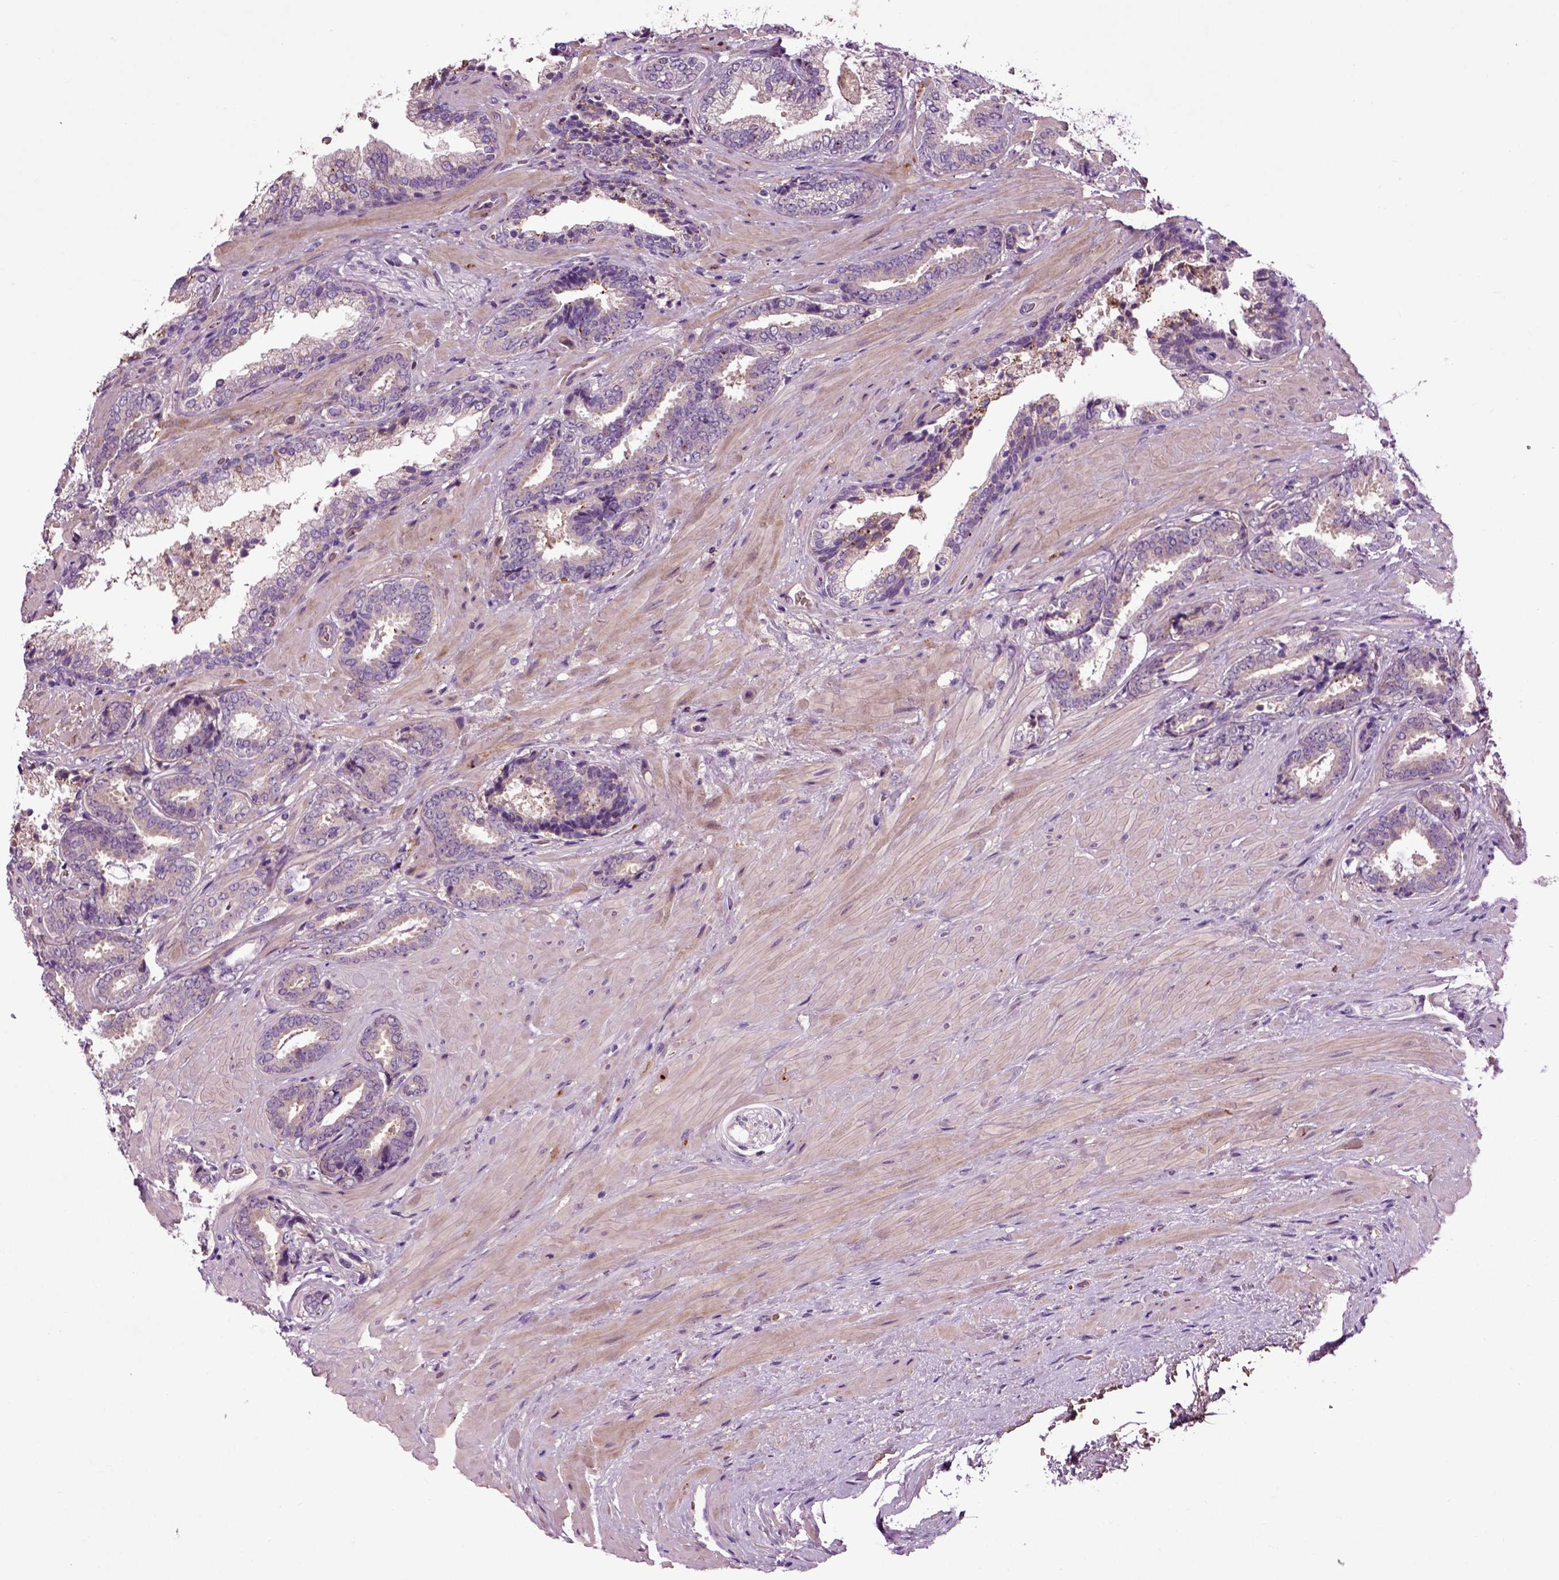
{"staining": {"intensity": "negative", "quantity": "none", "location": "none"}, "tissue": "prostate cancer", "cell_type": "Tumor cells", "image_type": "cancer", "snomed": [{"axis": "morphology", "description": "Adenocarcinoma, Low grade"}, {"axis": "topography", "description": "Prostate"}], "caption": "Tumor cells show no significant positivity in prostate cancer.", "gene": "SPON1", "patient": {"sex": "male", "age": 61}}